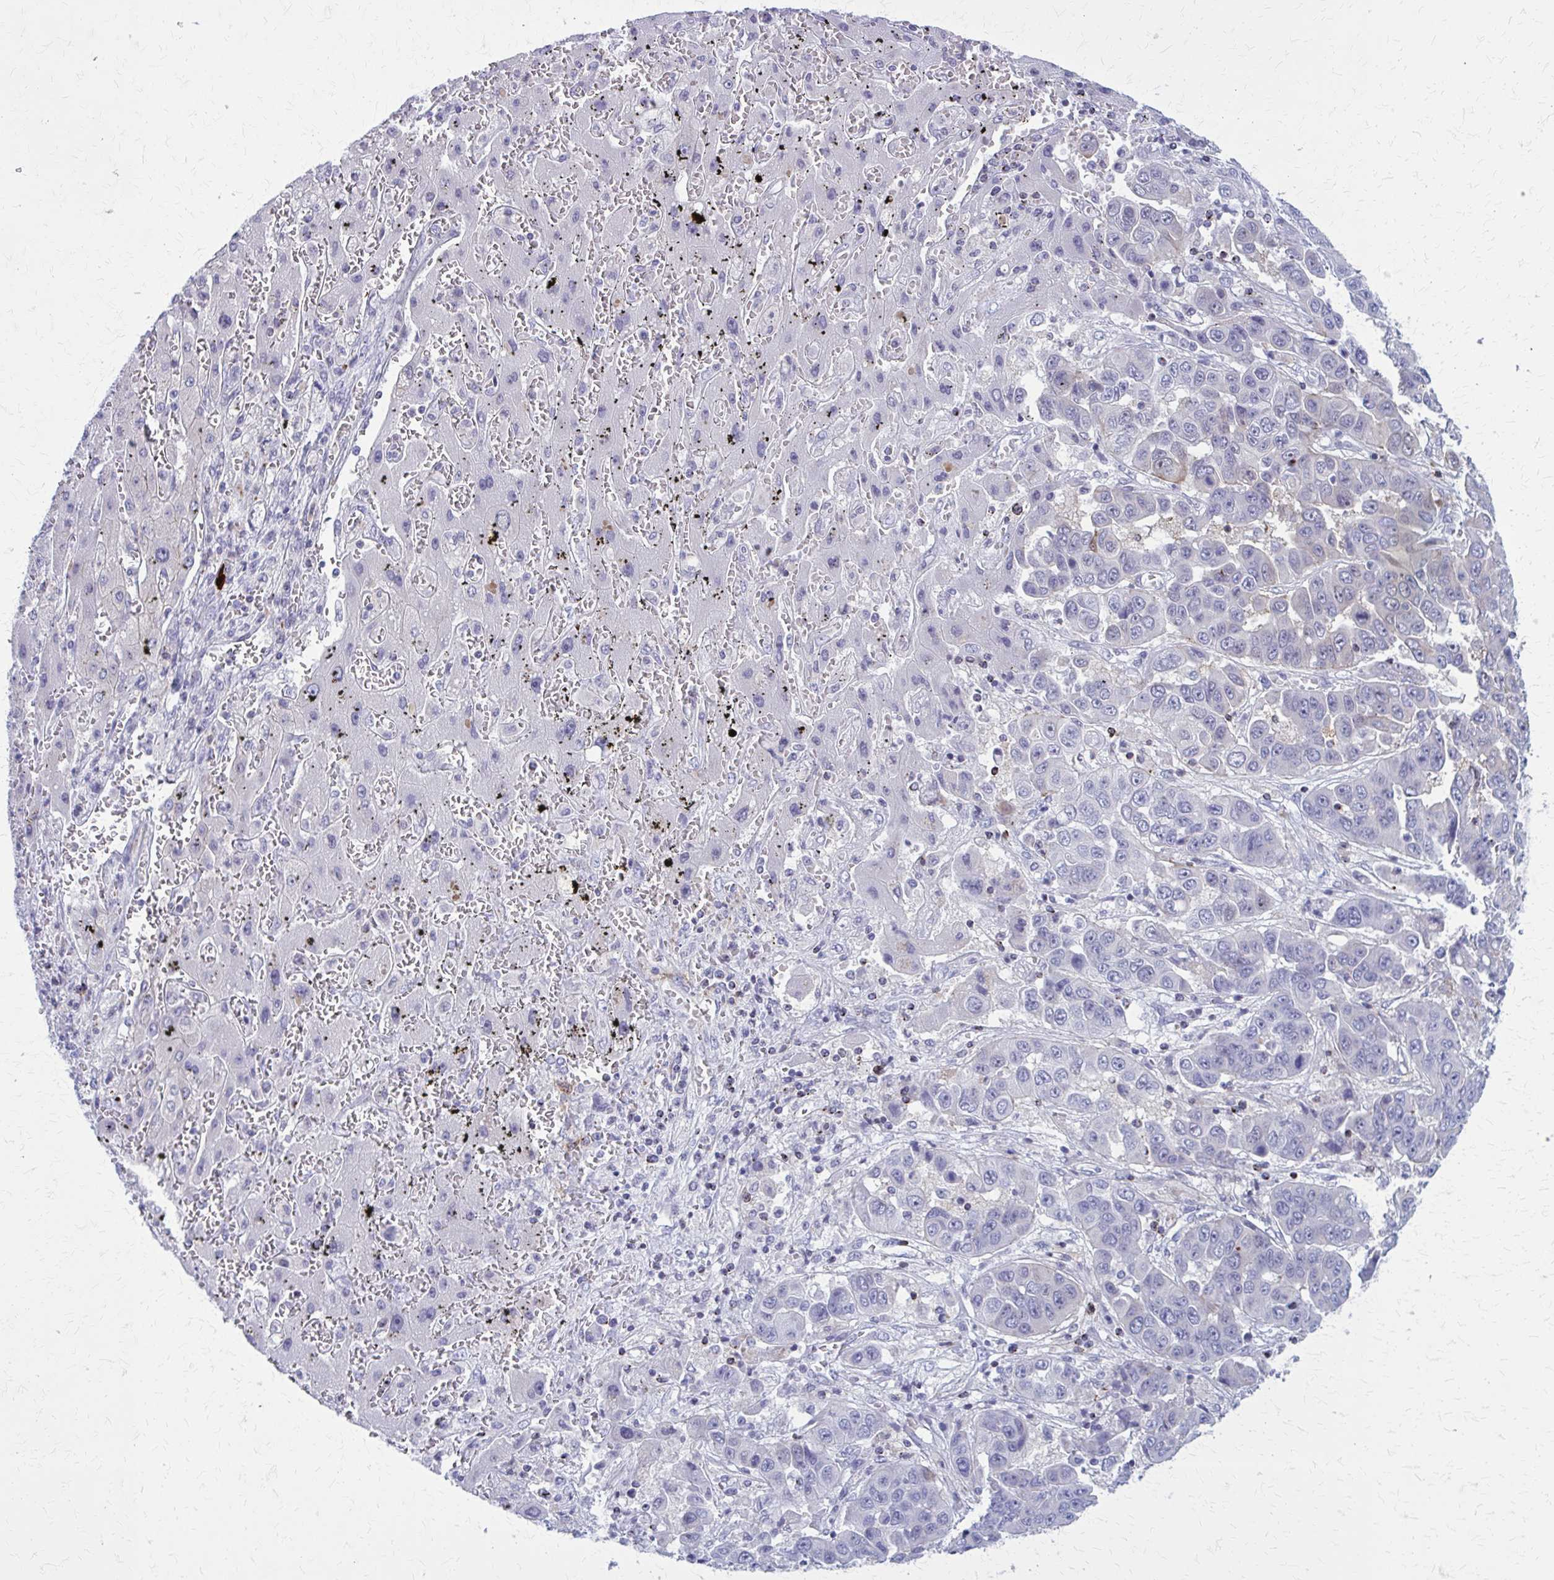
{"staining": {"intensity": "weak", "quantity": "<25%", "location": "cytoplasmic/membranous"}, "tissue": "liver cancer", "cell_type": "Tumor cells", "image_type": "cancer", "snomed": [{"axis": "morphology", "description": "Cholangiocarcinoma"}, {"axis": "topography", "description": "Liver"}], "caption": "A high-resolution micrograph shows IHC staining of liver cholangiocarcinoma, which displays no significant positivity in tumor cells.", "gene": "PEDS1", "patient": {"sex": "female", "age": 52}}